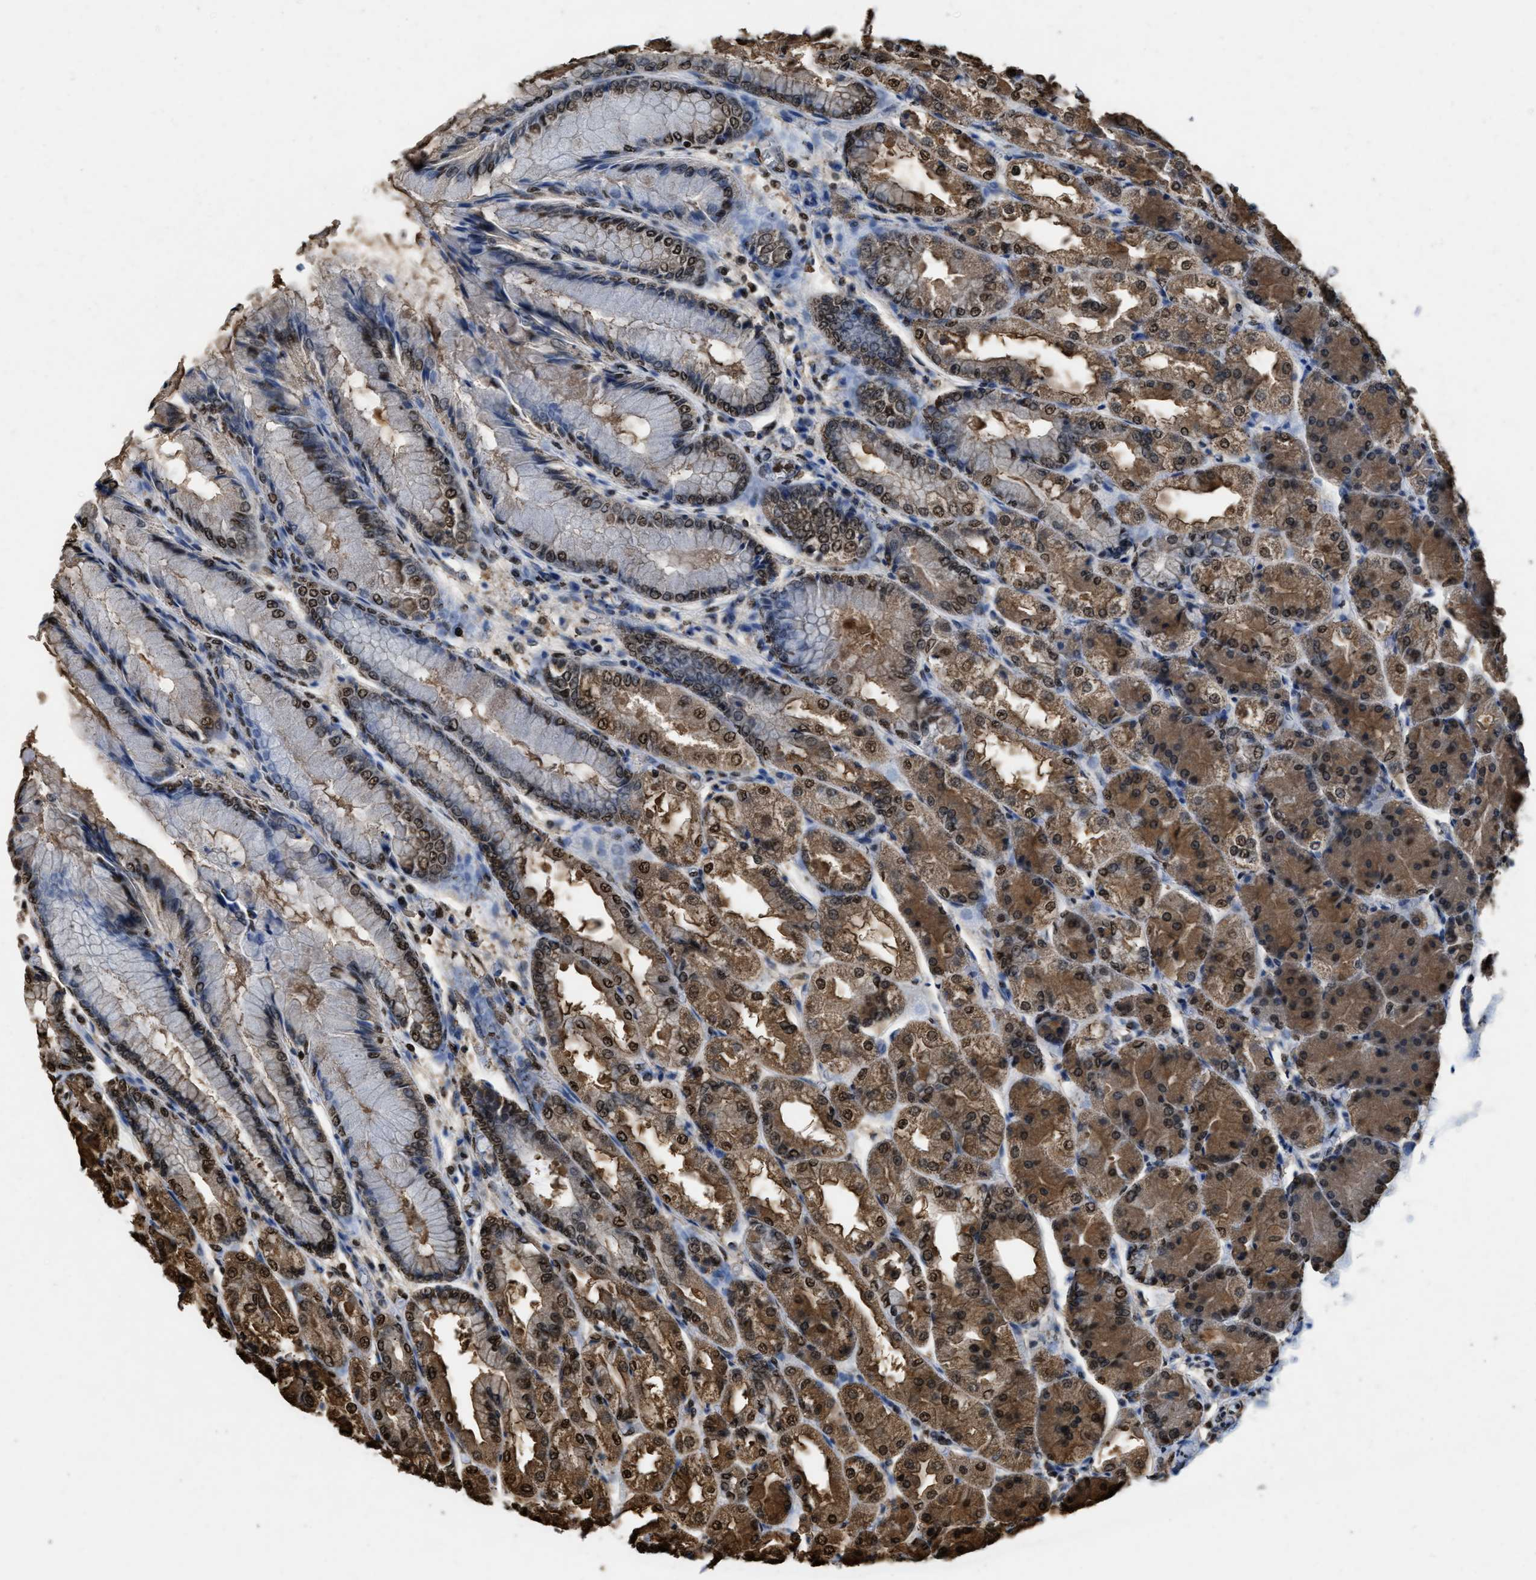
{"staining": {"intensity": "moderate", "quantity": ">75%", "location": "cytoplasmic/membranous"}, "tissue": "stomach", "cell_type": "Glandular cells", "image_type": "normal", "snomed": [{"axis": "morphology", "description": "Normal tissue, NOS"}, {"axis": "topography", "description": "Stomach, upper"}], "caption": "This photomicrograph displays IHC staining of benign human stomach, with medium moderate cytoplasmic/membranous positivity in about >75% of glandular cells.", "gene": "GAPDH", "patient": {"sex": "male", "age": 72}}